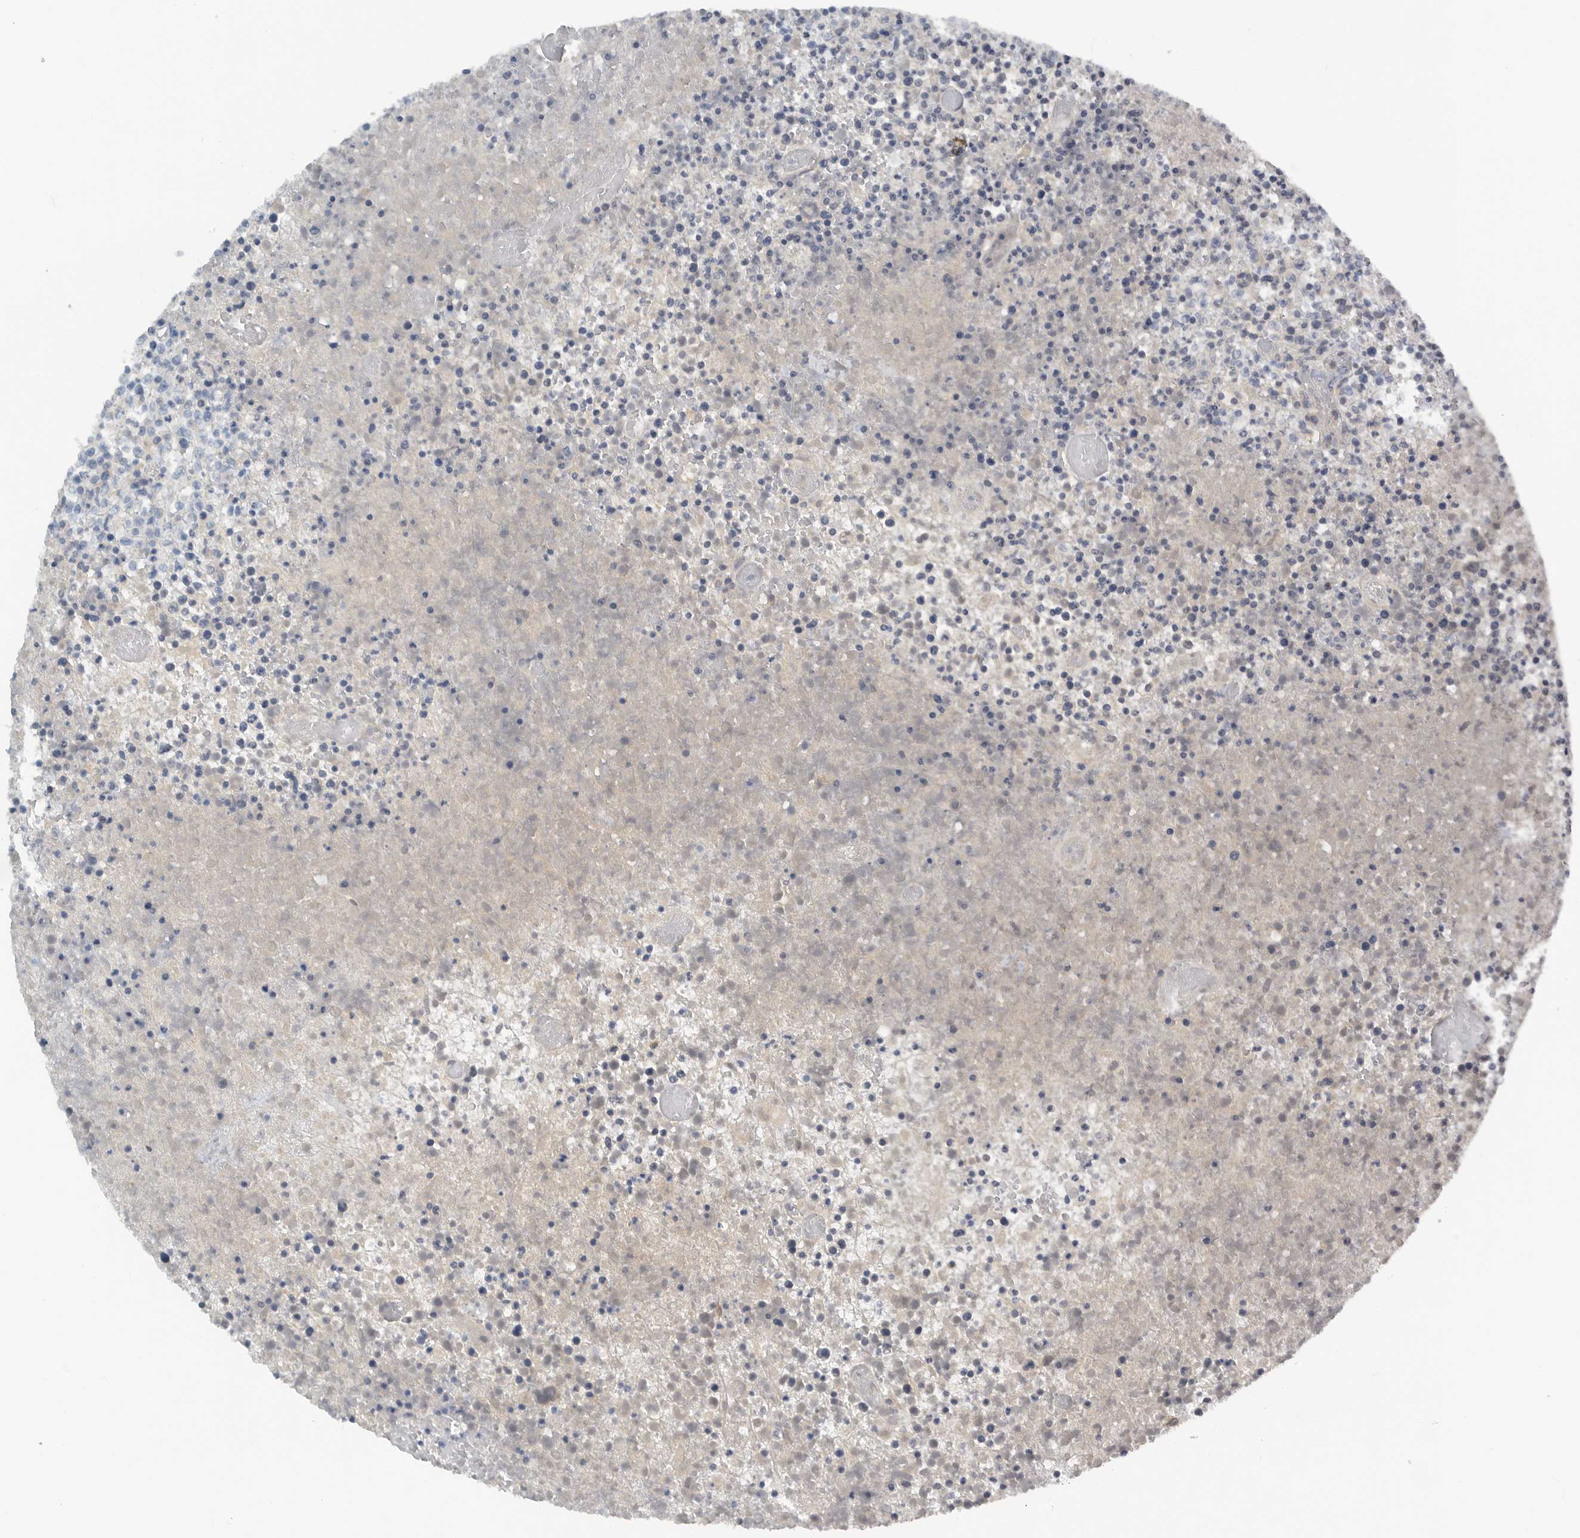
{"staining": {"intensity": "negative", "quantity": "none", "location": "none"}, "tissue": "lymphoma", "cell_type": "Tumor cells", "image_type": "cancer", "snomed": [{"axis": "morphology", "description": "Malignant lymphoma, non-Hodgkin's type, High grade"}, {"axis": "topography", "description": "Lymph node"}], "caption": "This is an immunohistochemistry micrograph of human malignant lymphoma, non-Hodgkin's type (high-grade). There is no expression in tumor cells.", "gene": "PAM", "patient": {"sex": "male", "age": 13}}